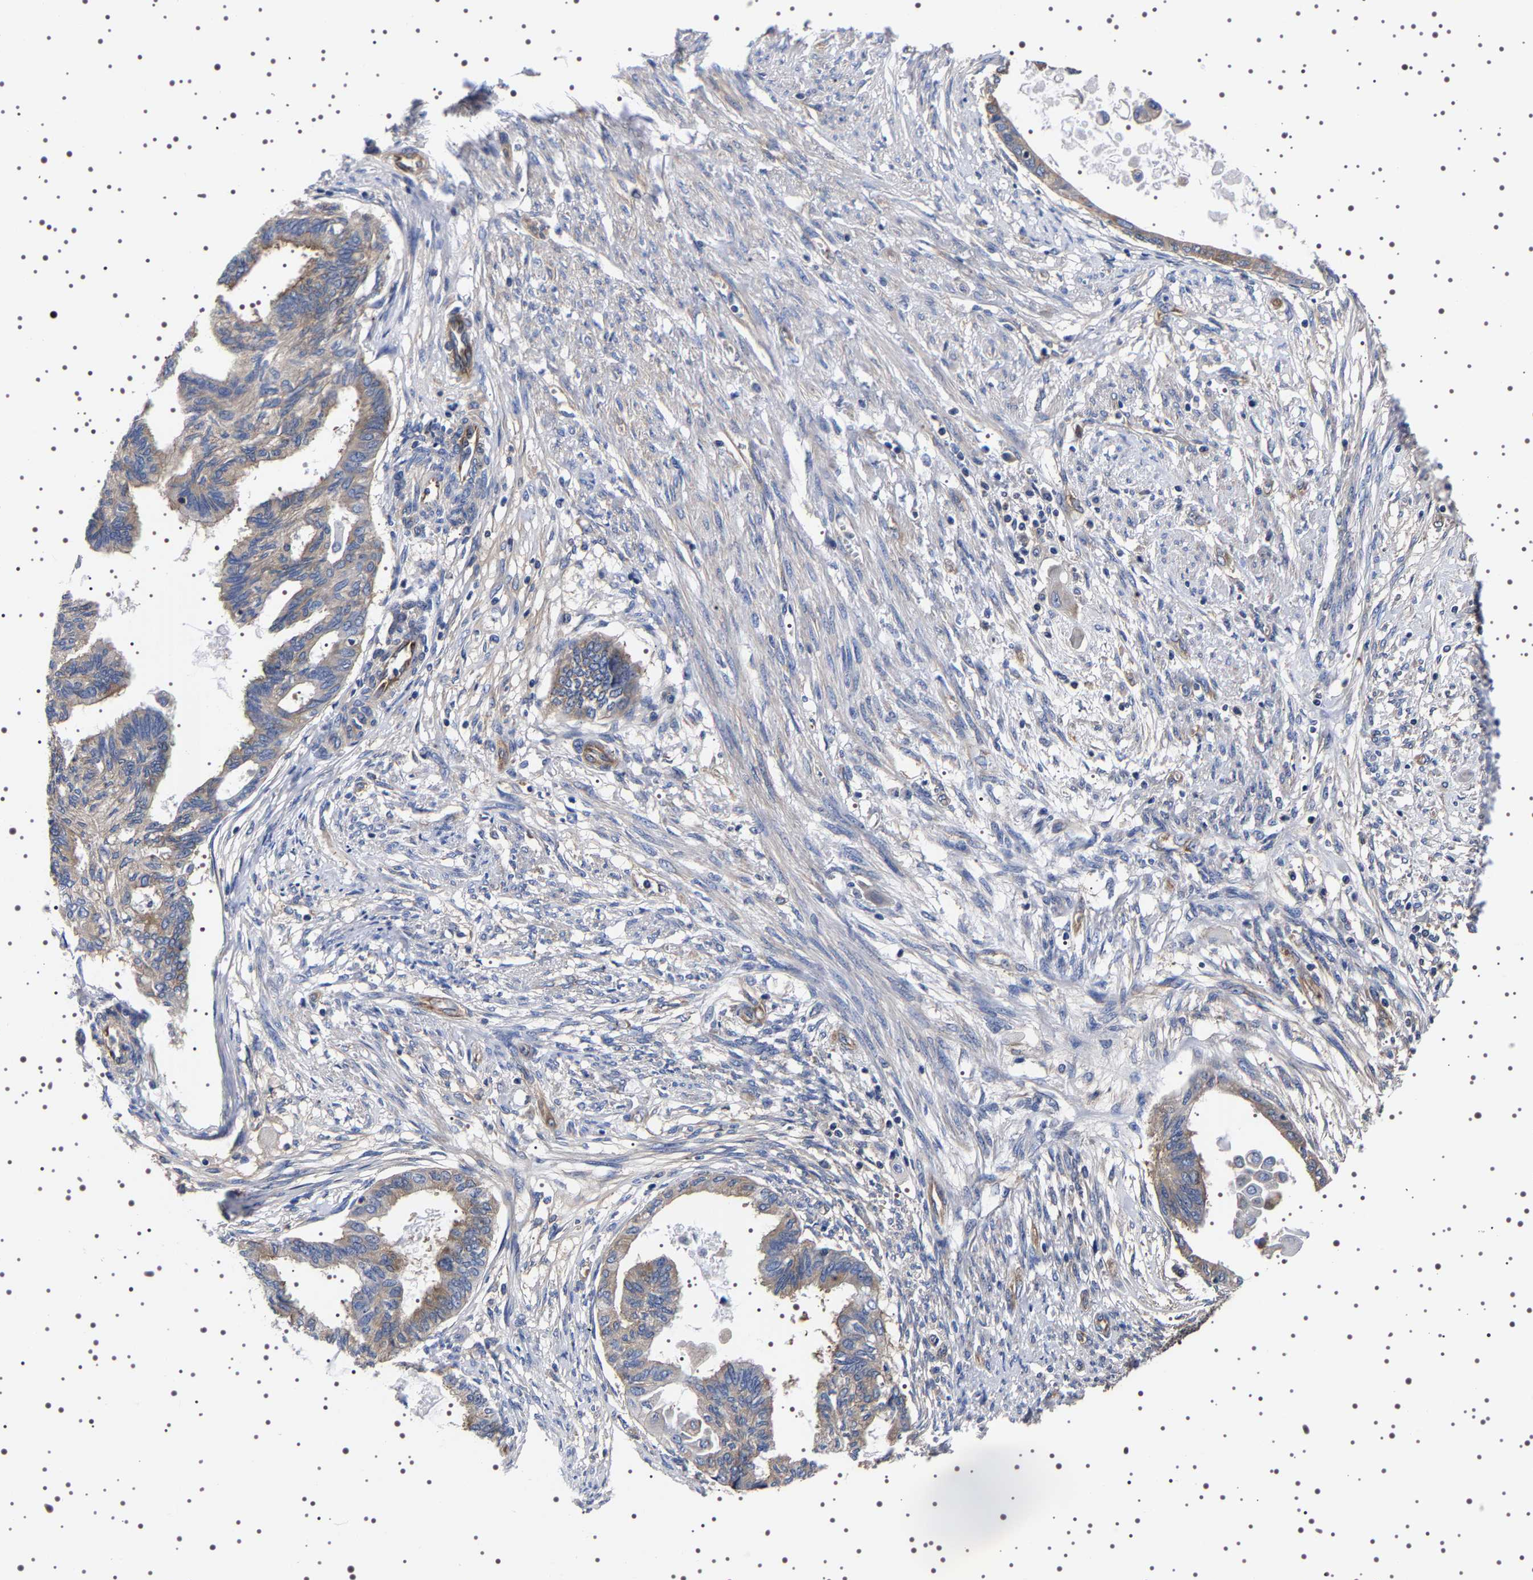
{"staining": {"intensity": "moderate", "quantity": "<25%", "location": "cytoplasmic/membranous"}, "tissue": "cervical cancer", "cell_type": "Tumor cells", "image_type": "cancer", "snomed": [{"axis": "morphology", "description": "Normal tissue, NOS"}, {"axis": "morphology", "description": "Adenocarcinoma, NOS"}, {"axis": "topography", "description": "Cervix"}, {"axis": "topography", "description": "Endometrium"}], "caption": "The histopathology image reveals immunohistochemical staining of adenocarcinoma (cervical). There is moderate cytoplasmic/membranous positivity is present in about <25% of tumor cells.", "gene": "DARS1", "patient": {"sex": "female", "age": 86}}